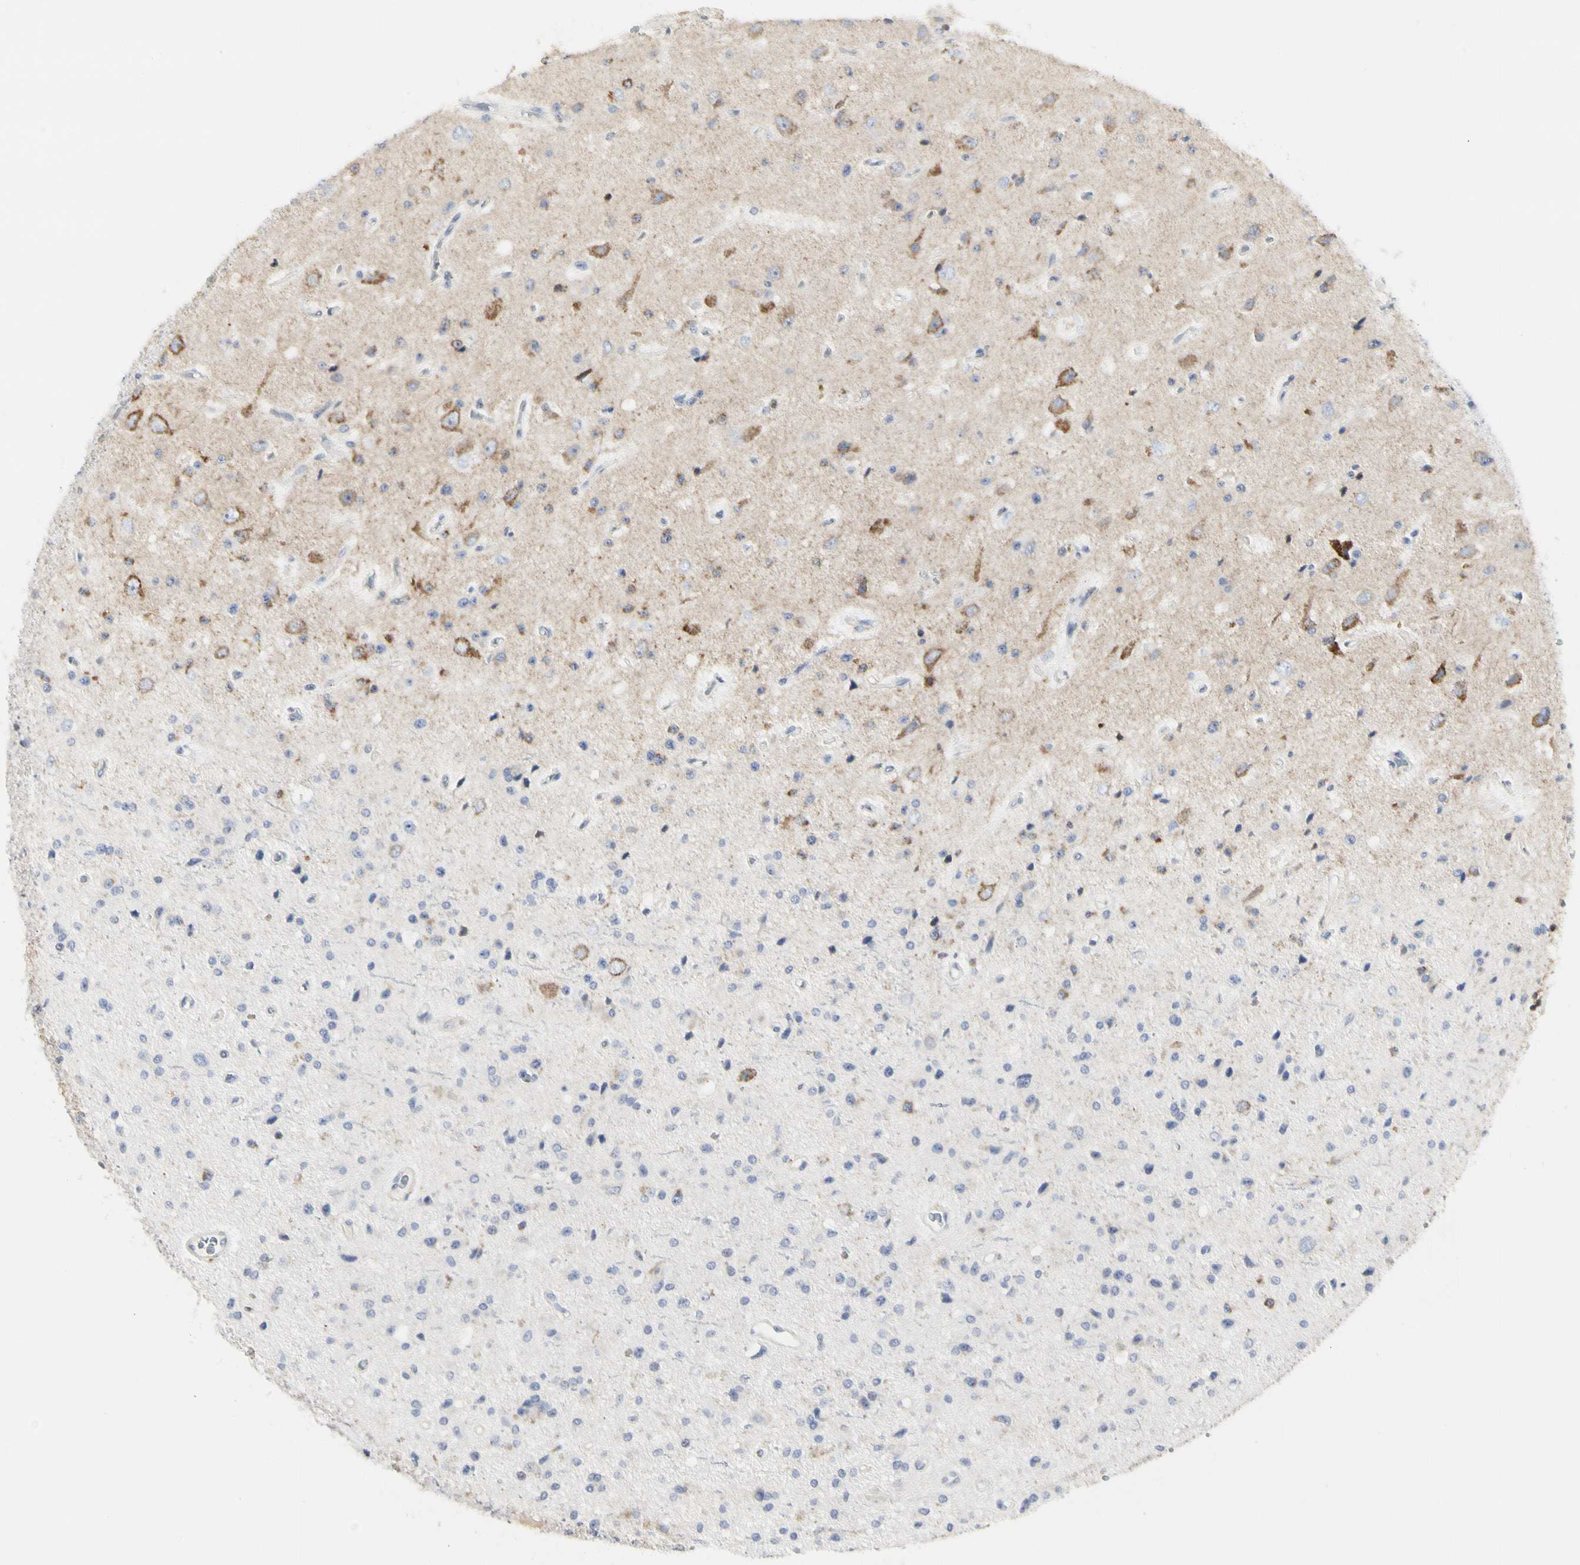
{"staining": {"intensity": "negative", "quantity": "none", "location": "none"}, "tissue": "glioma", "cell_type": "Tumor cells", "image_type": "cancer", "snomed": [{"axis": "morphology", "description": "Glioma, malignant, Low grade"}, {"axis": "topography", "description": "Brain"}], "caption": "An IHC image of malignant glioma (low-grade) is shown. There is no staining in tumor cells of malignant glioma (low-grade). (DAB immunohistochemistry with hematoxylin counter stain).", "gene": "SHANK2", "patient": {"sex": "male", "age": 58}}